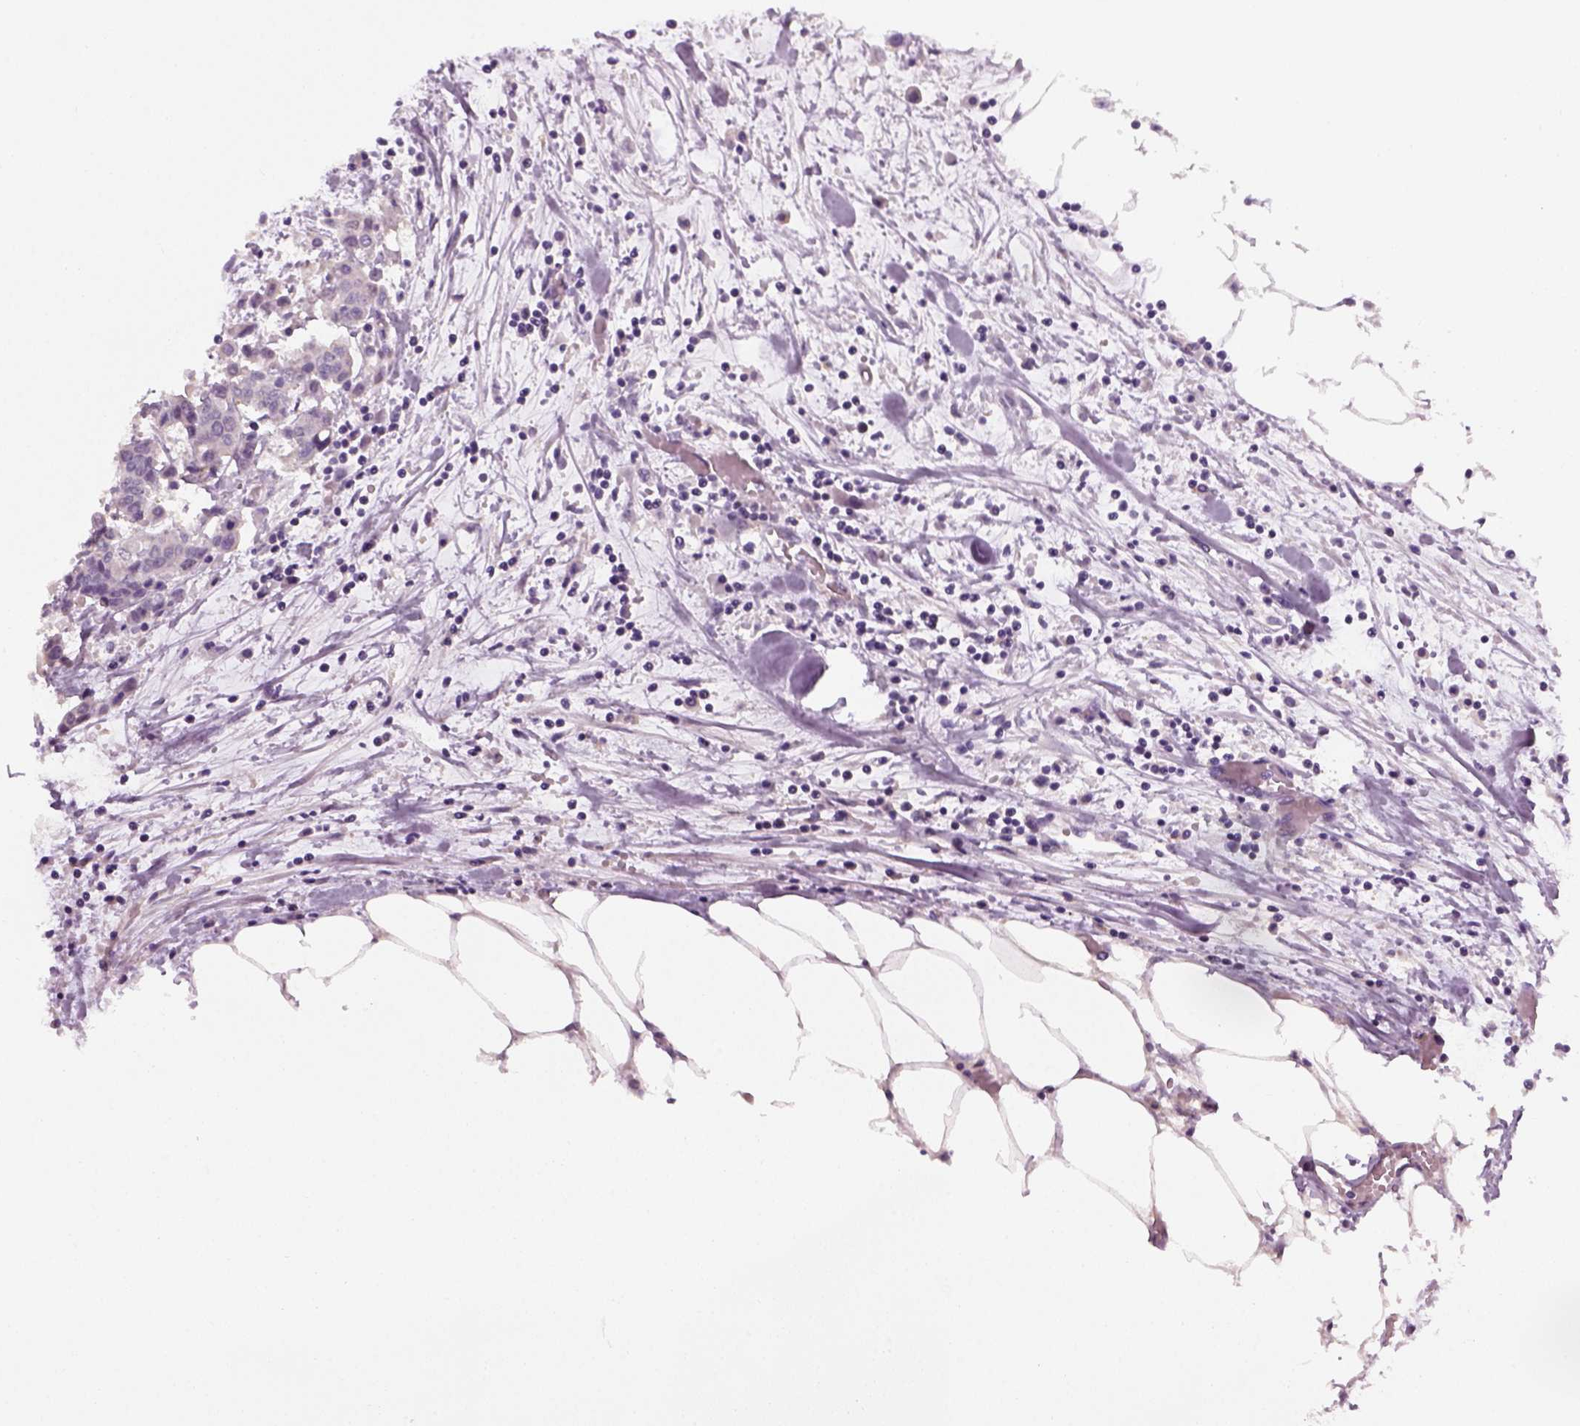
{"staining": {"intensity": "negative", "quantity": "none", "location": "none"}, "tissue": "carcinoid", "cell_type": "Tumor cells", "image_type": "cancer", "snomed": [{"axis": "morphology", "description": "Carcinoid, malignant, NOS"}, {"axis": "topography", "description": "Colon"}], "caption": "A micrograph of human carcinoid is negative for staining in tumor cells. (Brightfield microscopy of DAB (3,3'-diaminobenzidine) immunohistochemistry at high magnification).", "gene": "ELOVL3", "patient": {"sex": "male", "age": 81}}